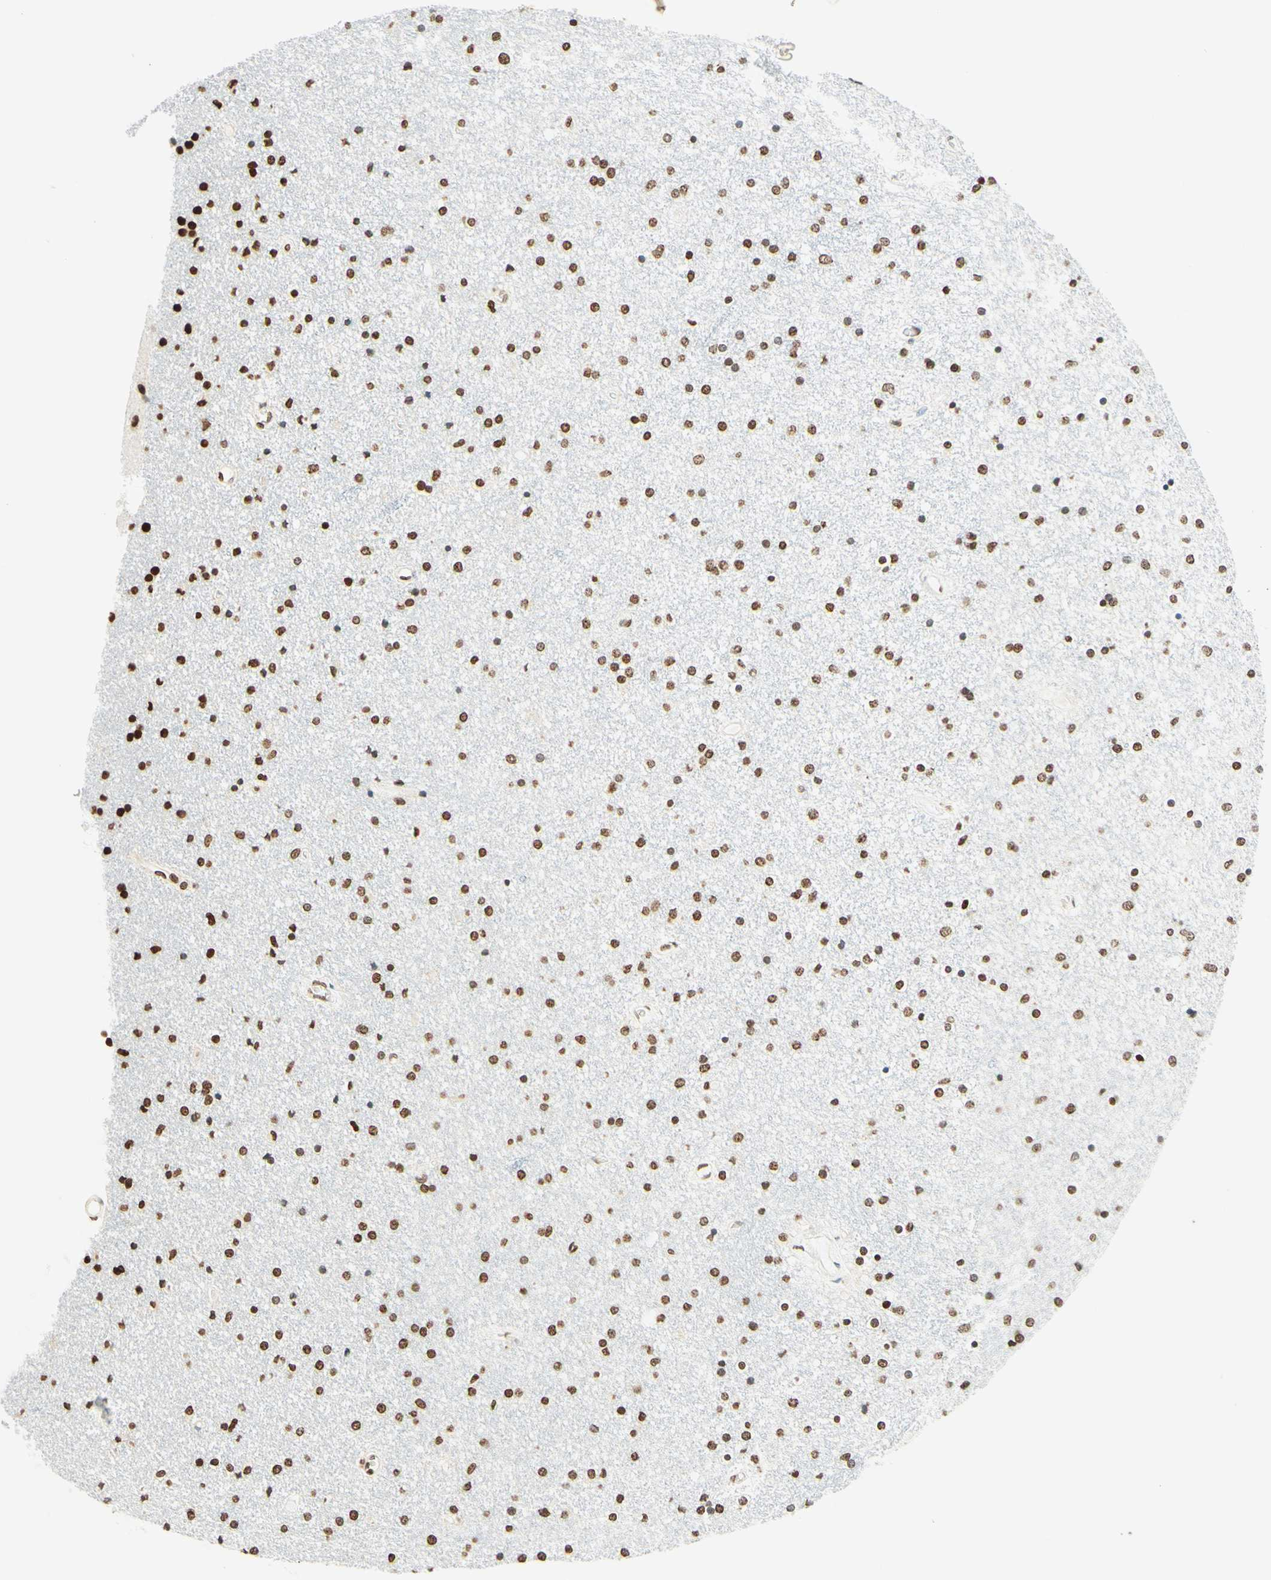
{"staining": {"intensity": "moderate", "quantity": ">75%", "location": "nuclear"}, "tissue": "caudate", "cell_type": "Glial cells", "image_type": "normal", "snomed": [{"axis": "morphology", "description": "Normal tissue, NOS"}, {"axis": "topography", "description": "Lateral ventricle wall"}], "caption": "A high-resolution micrograph shows IHC staining of unremarkable caudate, which reveals moderate nuclear positivity in about >75% of glial cells.", "gene": "MSH2", "patient": {"sex": "female", "age": 54}}